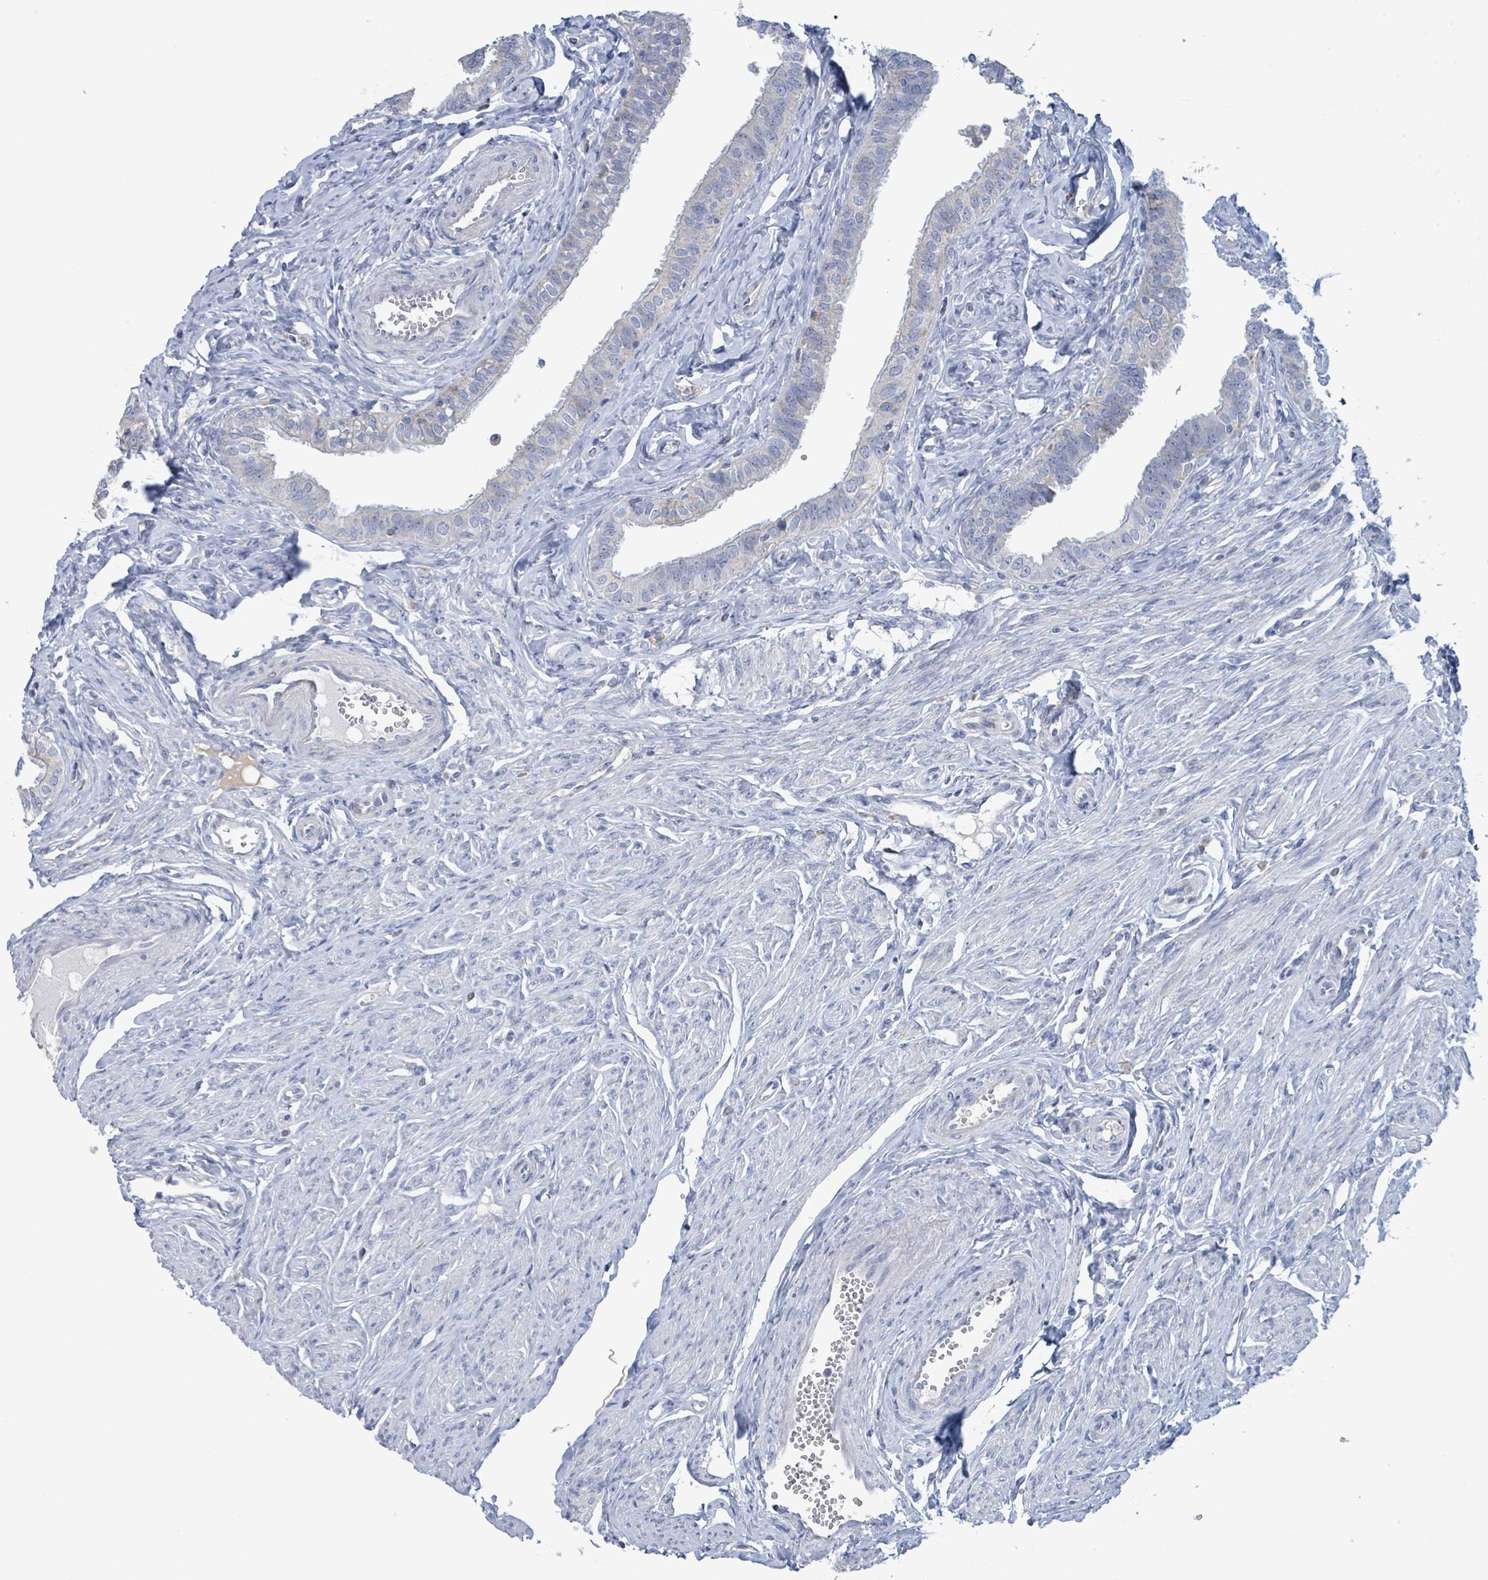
{"staining": {"intensity": "negative", "quantity": "none", "location": "none"}, "tissue": "fallopian tube", "cell_type": "Glandular cells", "image_type": "normal", "snomed": [{"axis": "morphology", "description": "Normal tissue, NOS"}, {"axis": "morphology", "description": "Carcinoma, NOS"}, {"axis": "topography", "description": "Fallopian tube"}, {"axis": "topography", "description": "Ovary"}], "caption": "IHC of benign fallopian tube shows no positivity in glandular cells.", "gene": "AKR1C4", "patient": {"sex": "female", "age": 59}}